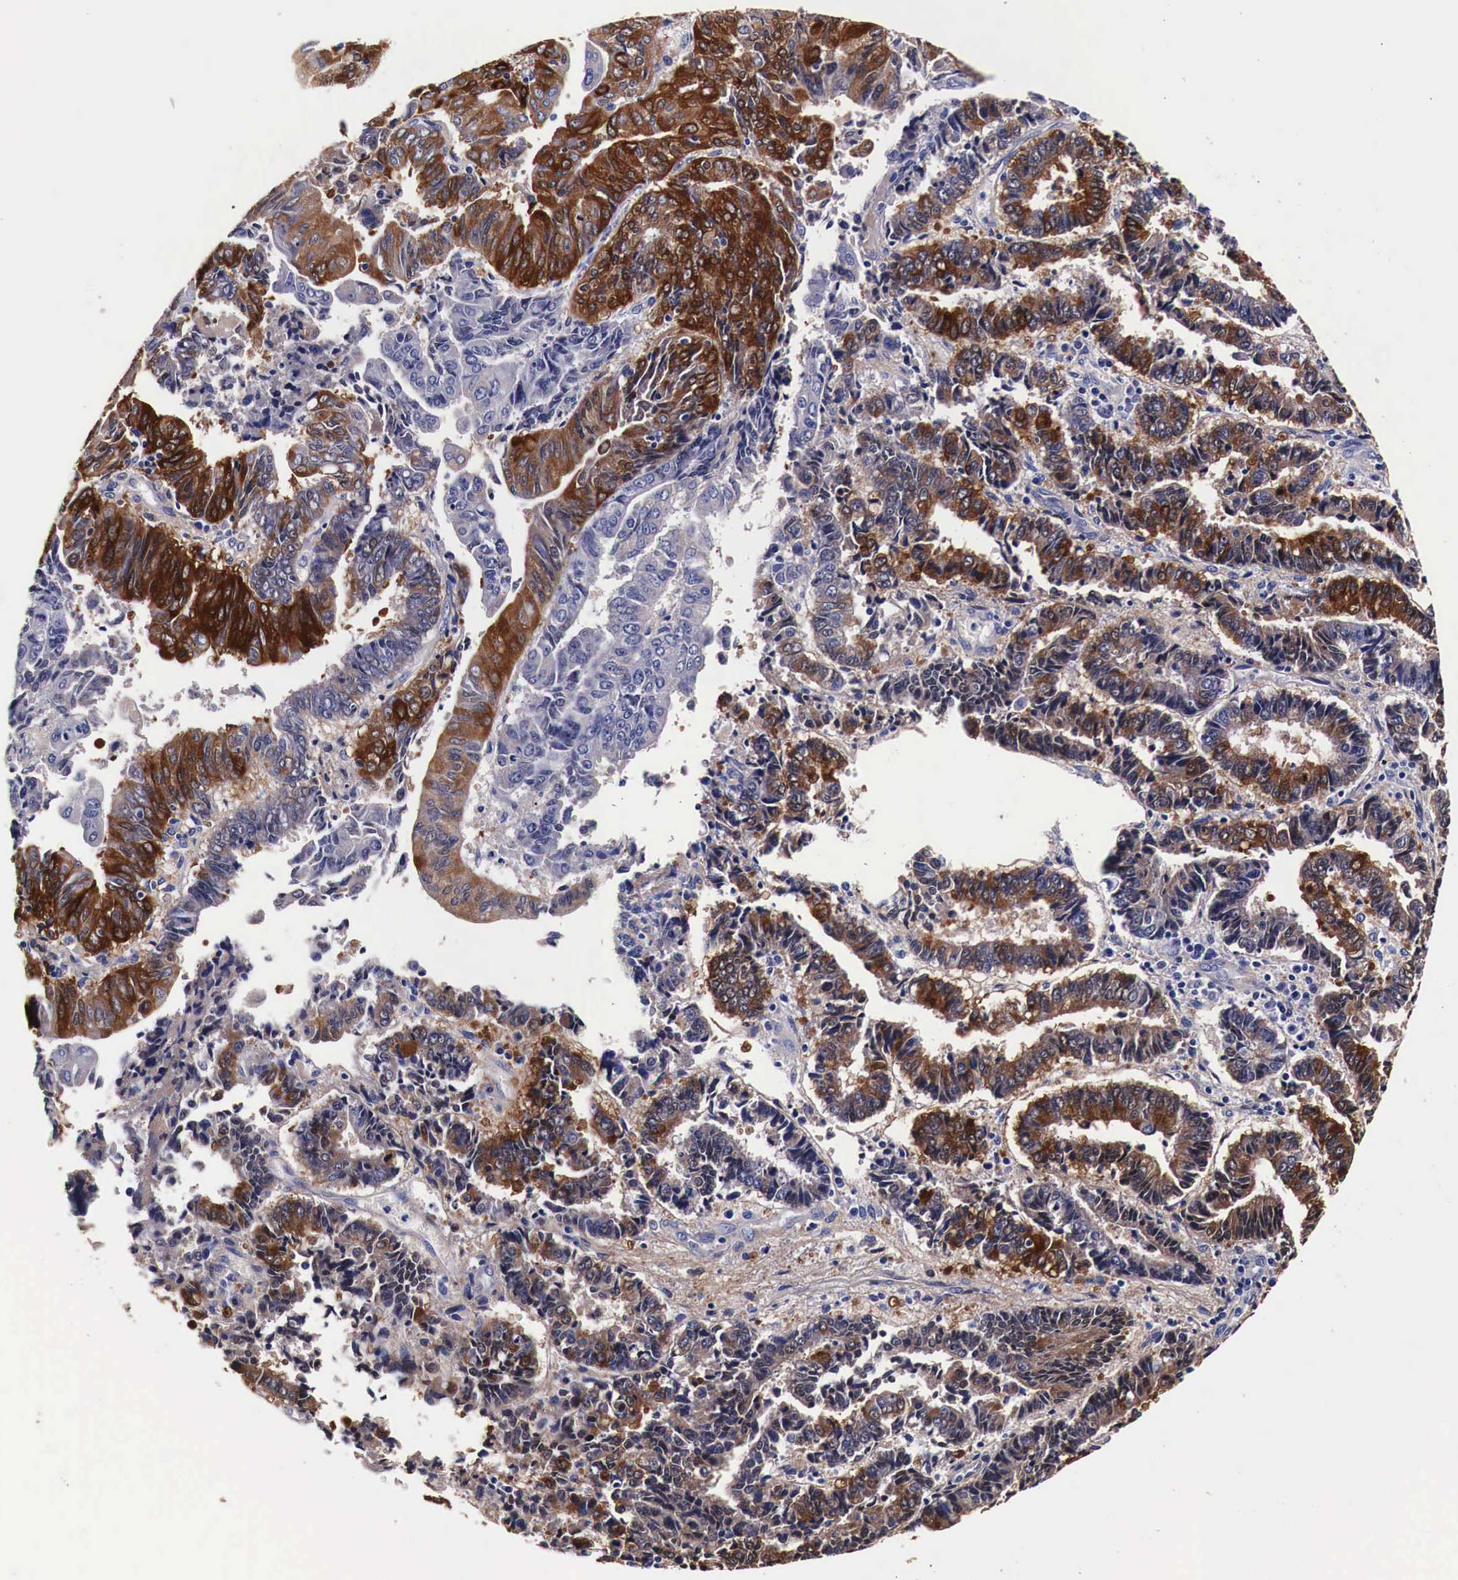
{"staining": {"intensity": "strong", "quantity": ">75%", "location": "cytoplasmic/membranous"}, "tissue": "endometrial cancer", "cell_type": "Tumor cells", "image_type": "cancer", "snomed": [{"axis": "morphology", "description": "Adenocarcinoma, NOS"}, {"axis": "topography", "description": "Endometrium"}], "caption": "The micrograph shows a brown stain indicating the presence of a protein in the cytoplasmic/membranous of tumor cells in adenocarcinoma (endometrial).", "gene": "HSPB1", "patient": {"sex": "female", "age": 75}}